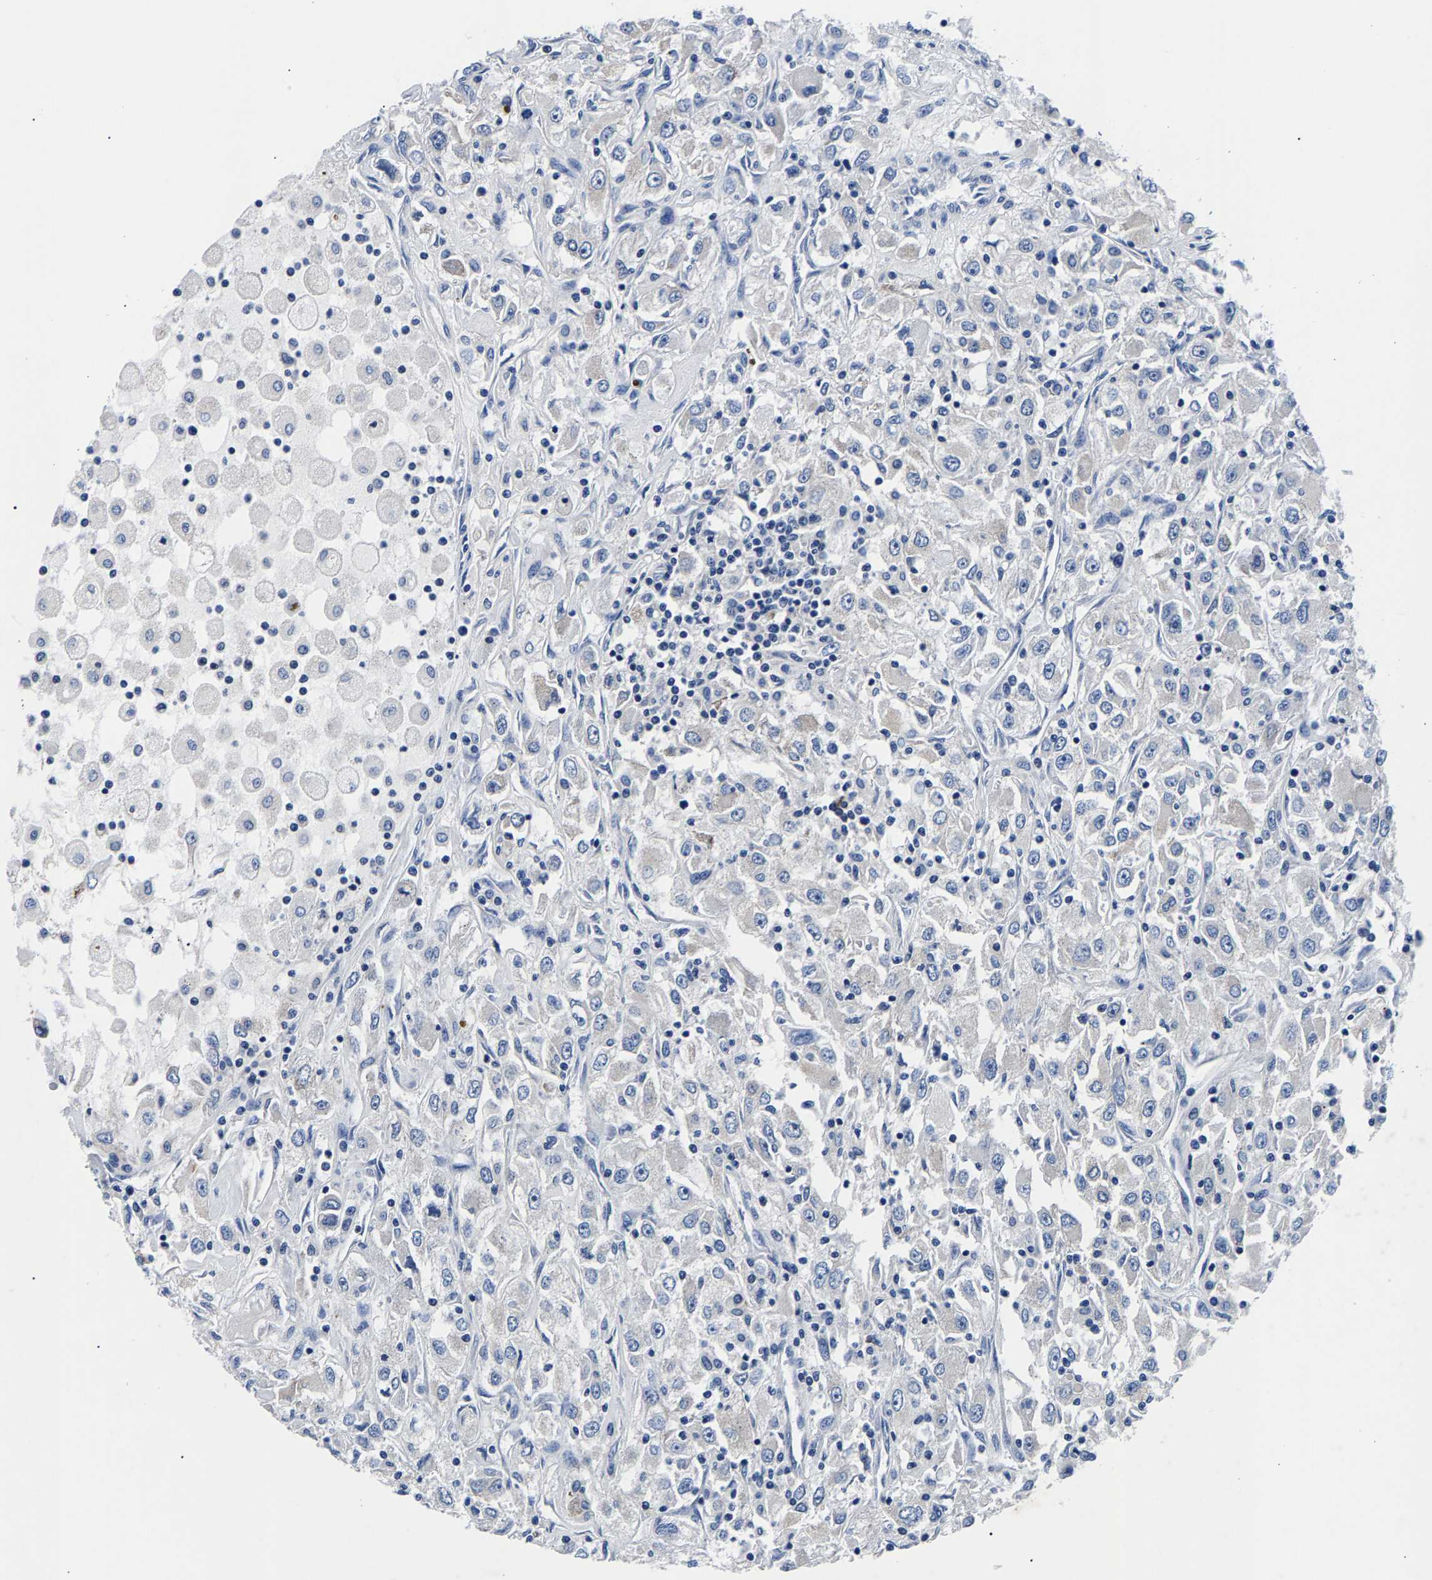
{"staining": {"intensity": "negative", "quantity": "none", "location": "none"}, "tissue": "renal cancer", "cell_type": "Tumor cells", "image_type": "cancer", "snomed": [{"axis": "morphology", "description": "Adenocarcinoma, NOS"}, {"axis": "topography", "description": "Kidney"}], "caption": "Human adenocarcinoma (renal) stained for a protein using immunohistochemistry (IHC) shows no staining in tumor cells.", "gene": "PHF24", "patient": {"sex": "female", "age": 52}}